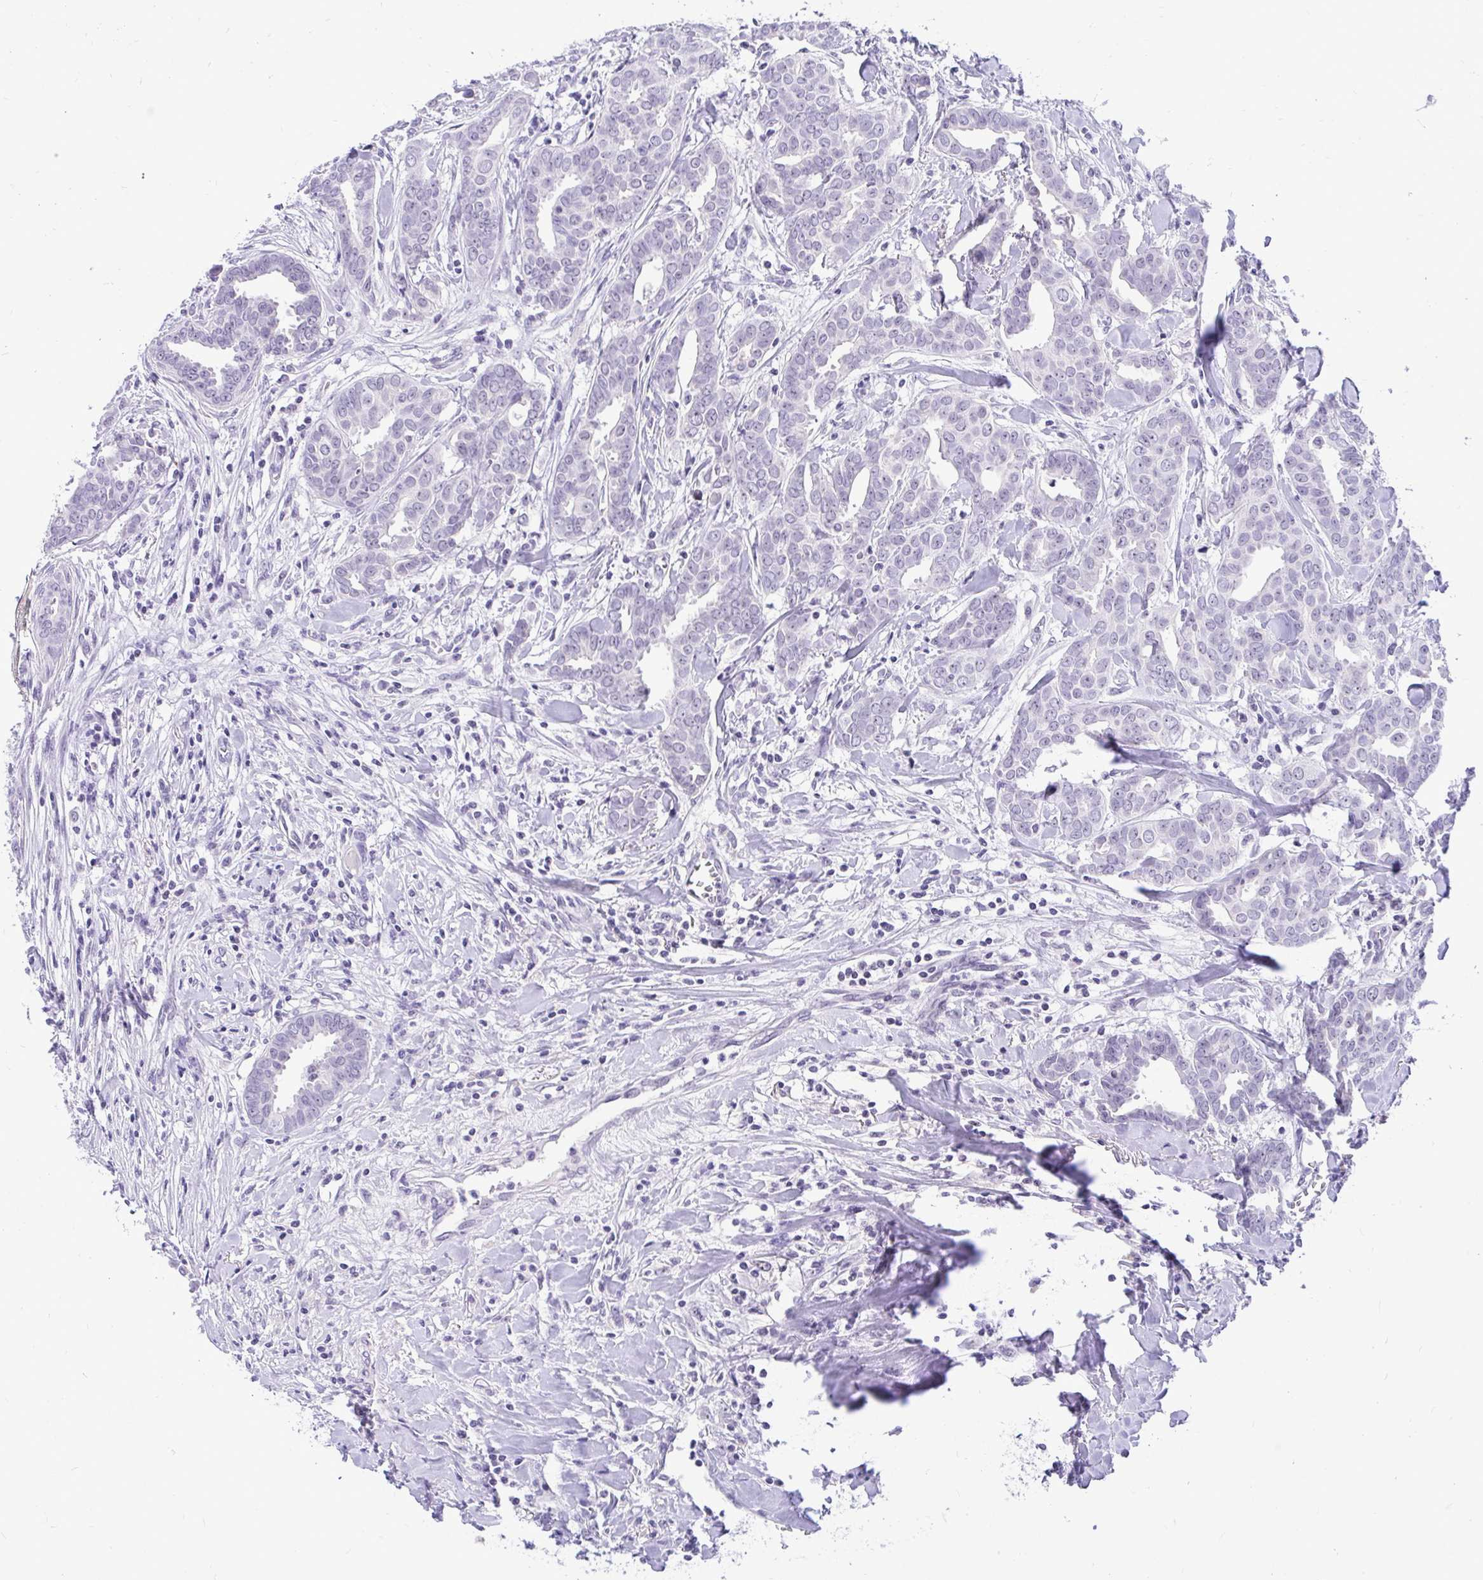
{"staining": {"intensity": "negative", "quantity": "none", "location": "none"}, "tissue": "breast cancer", "cell_type": "Tumor cells", "image_type": "cancer", "snomed": [{"axis": "morphology", "description": "Duct carcinoma"}, {"axis": "topography", "description": "Breast"}], "caption": "Immunohistochemical staining of human breast invasive ductal carcinoma reveals no significant expression in tumor cells.", "gene": "NIFK", "patient": {"sex": "female", "age": 45}}